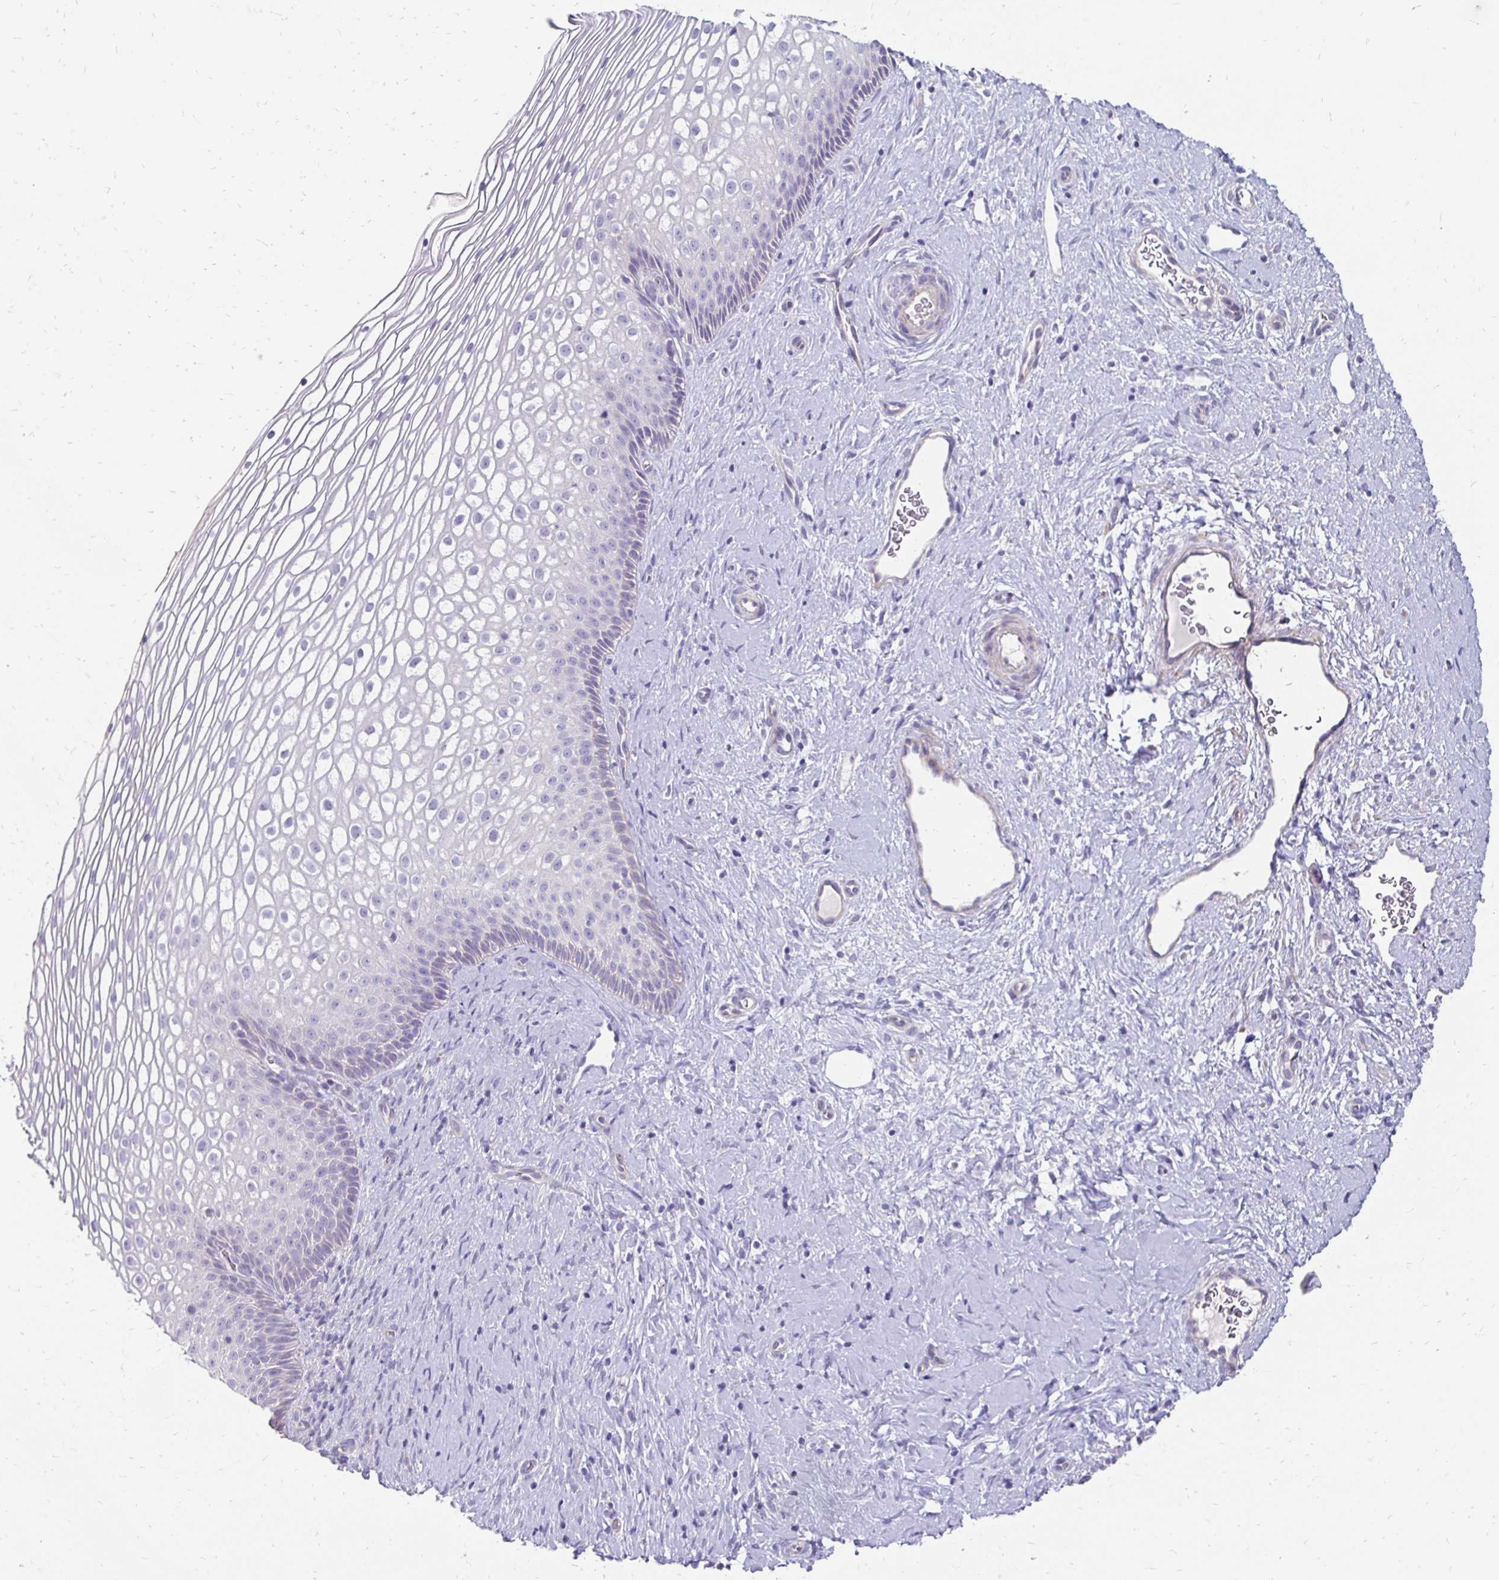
{"staining": {"intensity": "negative", "quantity": "none", "location": "none"}, "tissue": "cervix", "cell_type": "Glandular cells", "image_type": "normal", "snomed": [{"axis": "morphology", "description": "Normal tissue, NOS"}, {"axis": "topography", "description": "Cervix"}], "caption": "The image shows no significant expression in glandular cells of cervix. (Stains: DAB (3,3'-diaminobenzidine) immunohistochemistry with hematoxylin counter stain, Microscopy: brightfield microscopy at high magnification).", "gene": "AKAP6", "patient": {"sex": "female", "age": 34}}